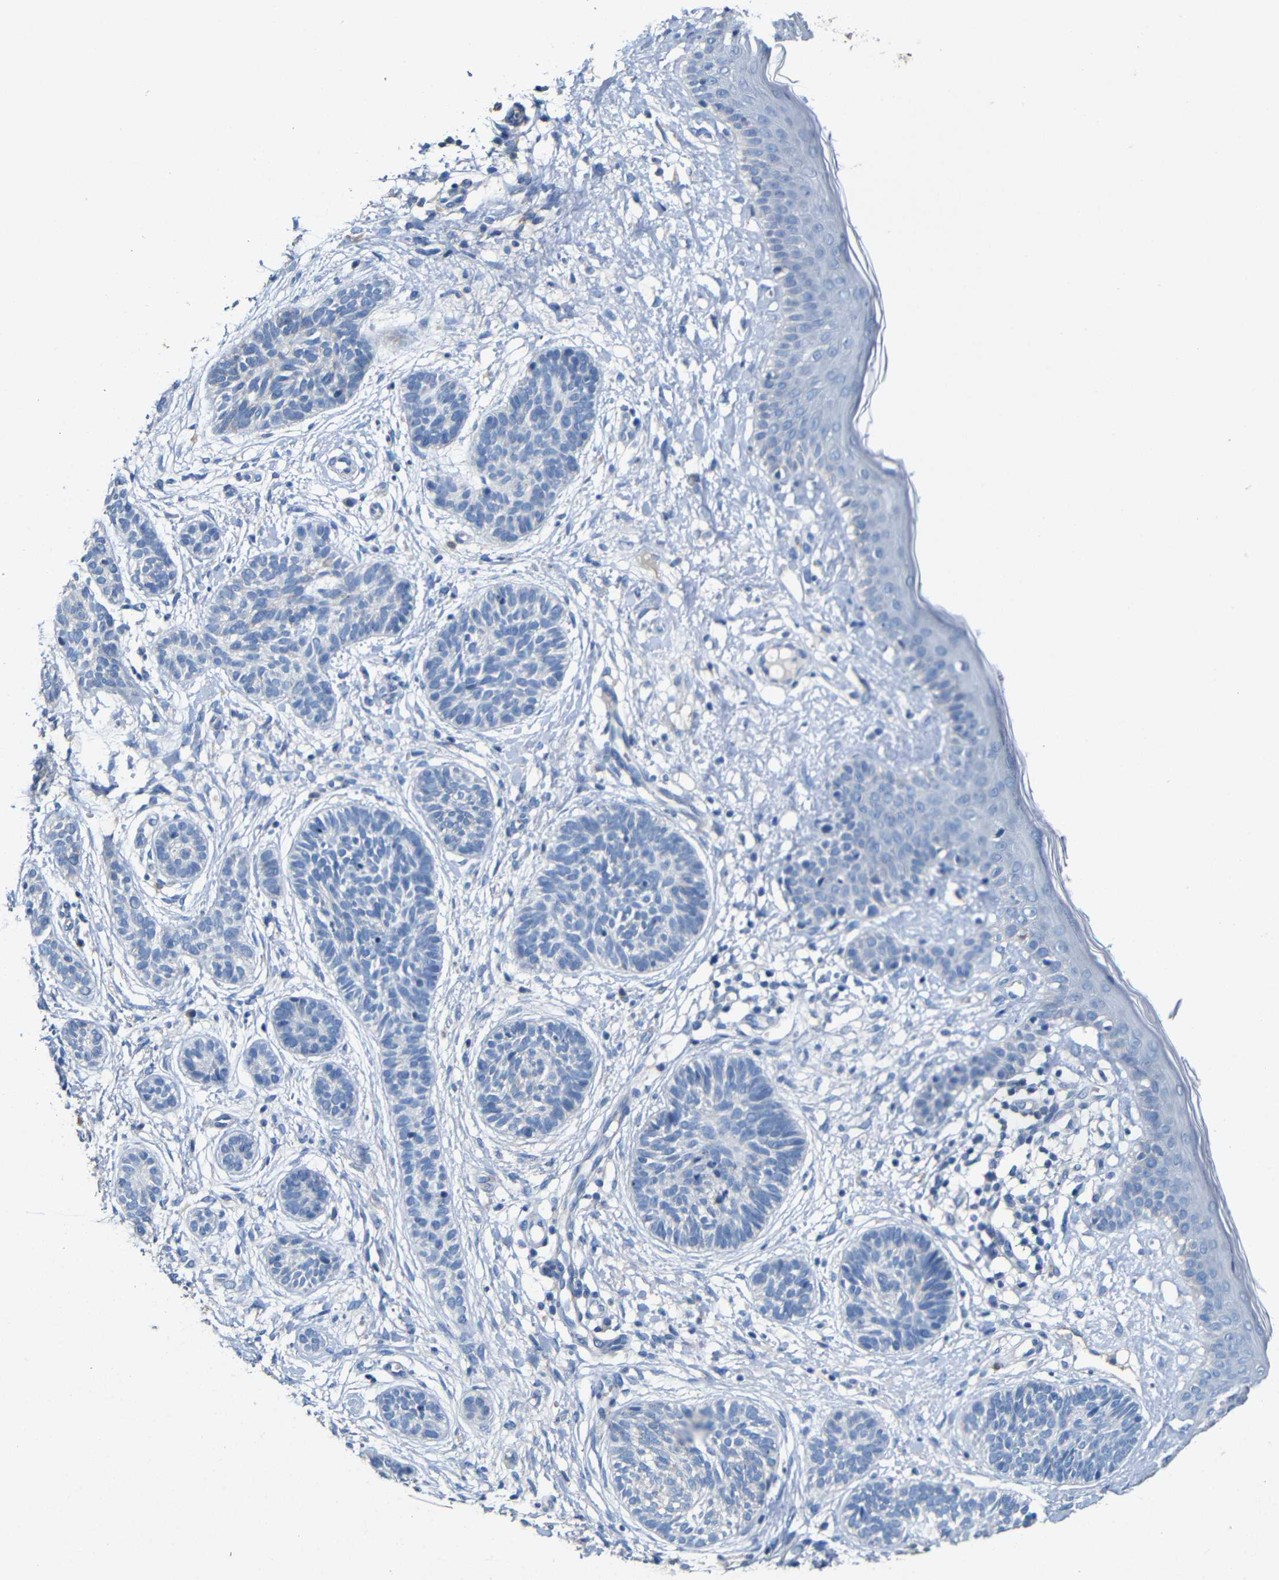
{"staining": {"intensity": "negative", "quantity": "none", "location": "none"}, "tissue": "skin cancer", "cell_type": "Tumor cells", "image_type": "cancer", "snomed": [{"axis": "morphology", "description": "Normal tissue, NOS"}, {"axis": "morphology", "description": "Basal cell carcinoma"}, {"axis": "topography", "description": "Skin"}], "caption": "The immunohistochemistry (IHC) image has no significant positivity in tumor cells of skin cancer tissue.", "gene": "ACKR2", "patient": {"sex": "male", "age": 63}}